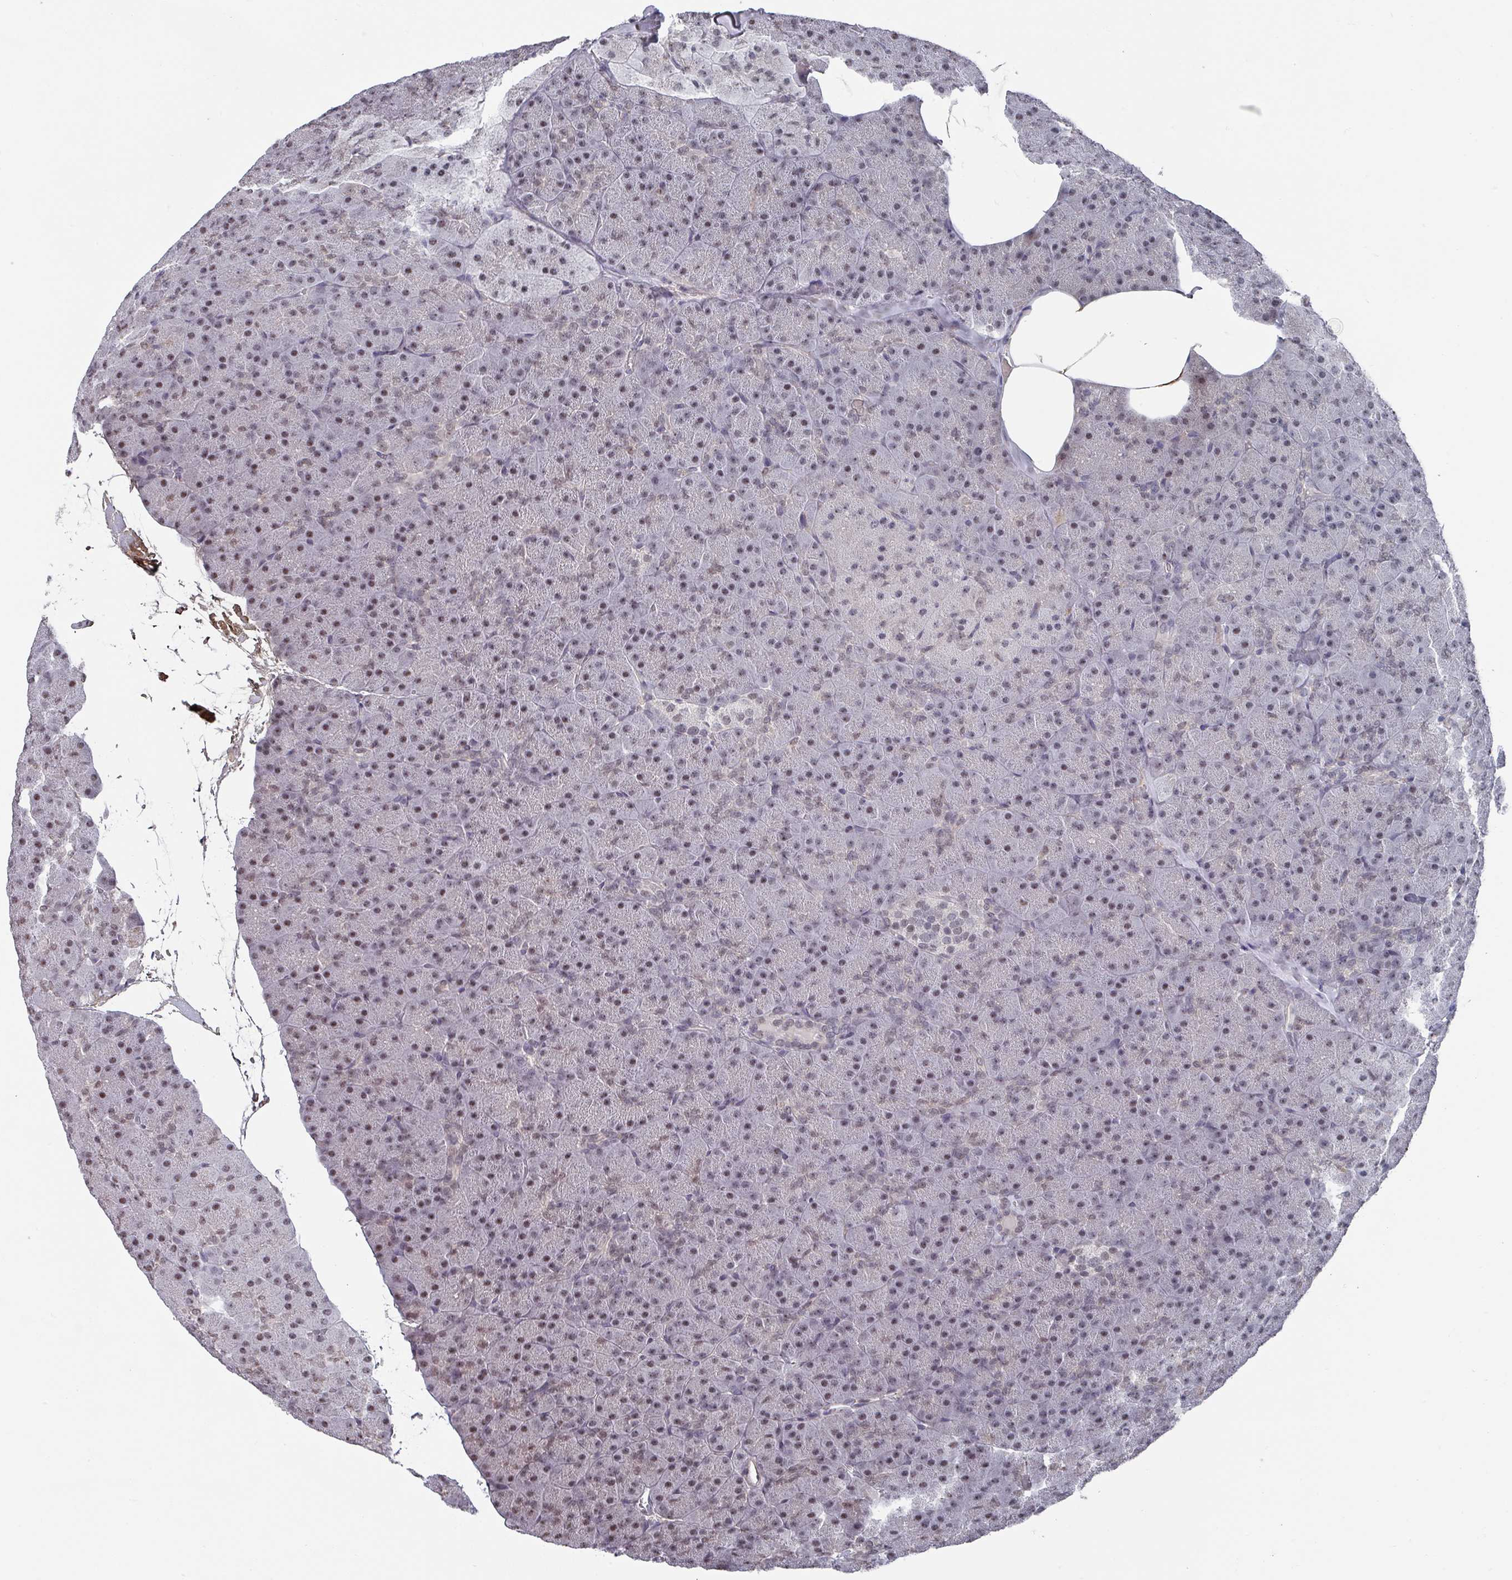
{"staining": {"intensity": "weak", "quantity": "25%-75%", "location": "nuclear"}, "tissue": "pancreas", "cell_type": "Exocrine glandular cells", "image_type": "normal", "snomed": [{"axis": "morphology", "description": "Normal tissue, NOS"}, {"axis": "topography", "description": "Pancreas"}], "caption": "Immunohistochemical staining of normal pancreas reveals low levels of weak nuclear positivity in about 25%-75% of exocrine glandular cells. The staining was performed using DAB (3,3'-diaminobenzidine), with brown indicating positive protein expression. Nuclei are stained blue with hematoxylin.", "gene": "ZNF654", "patient": {"sex": "male", "age": 36}}